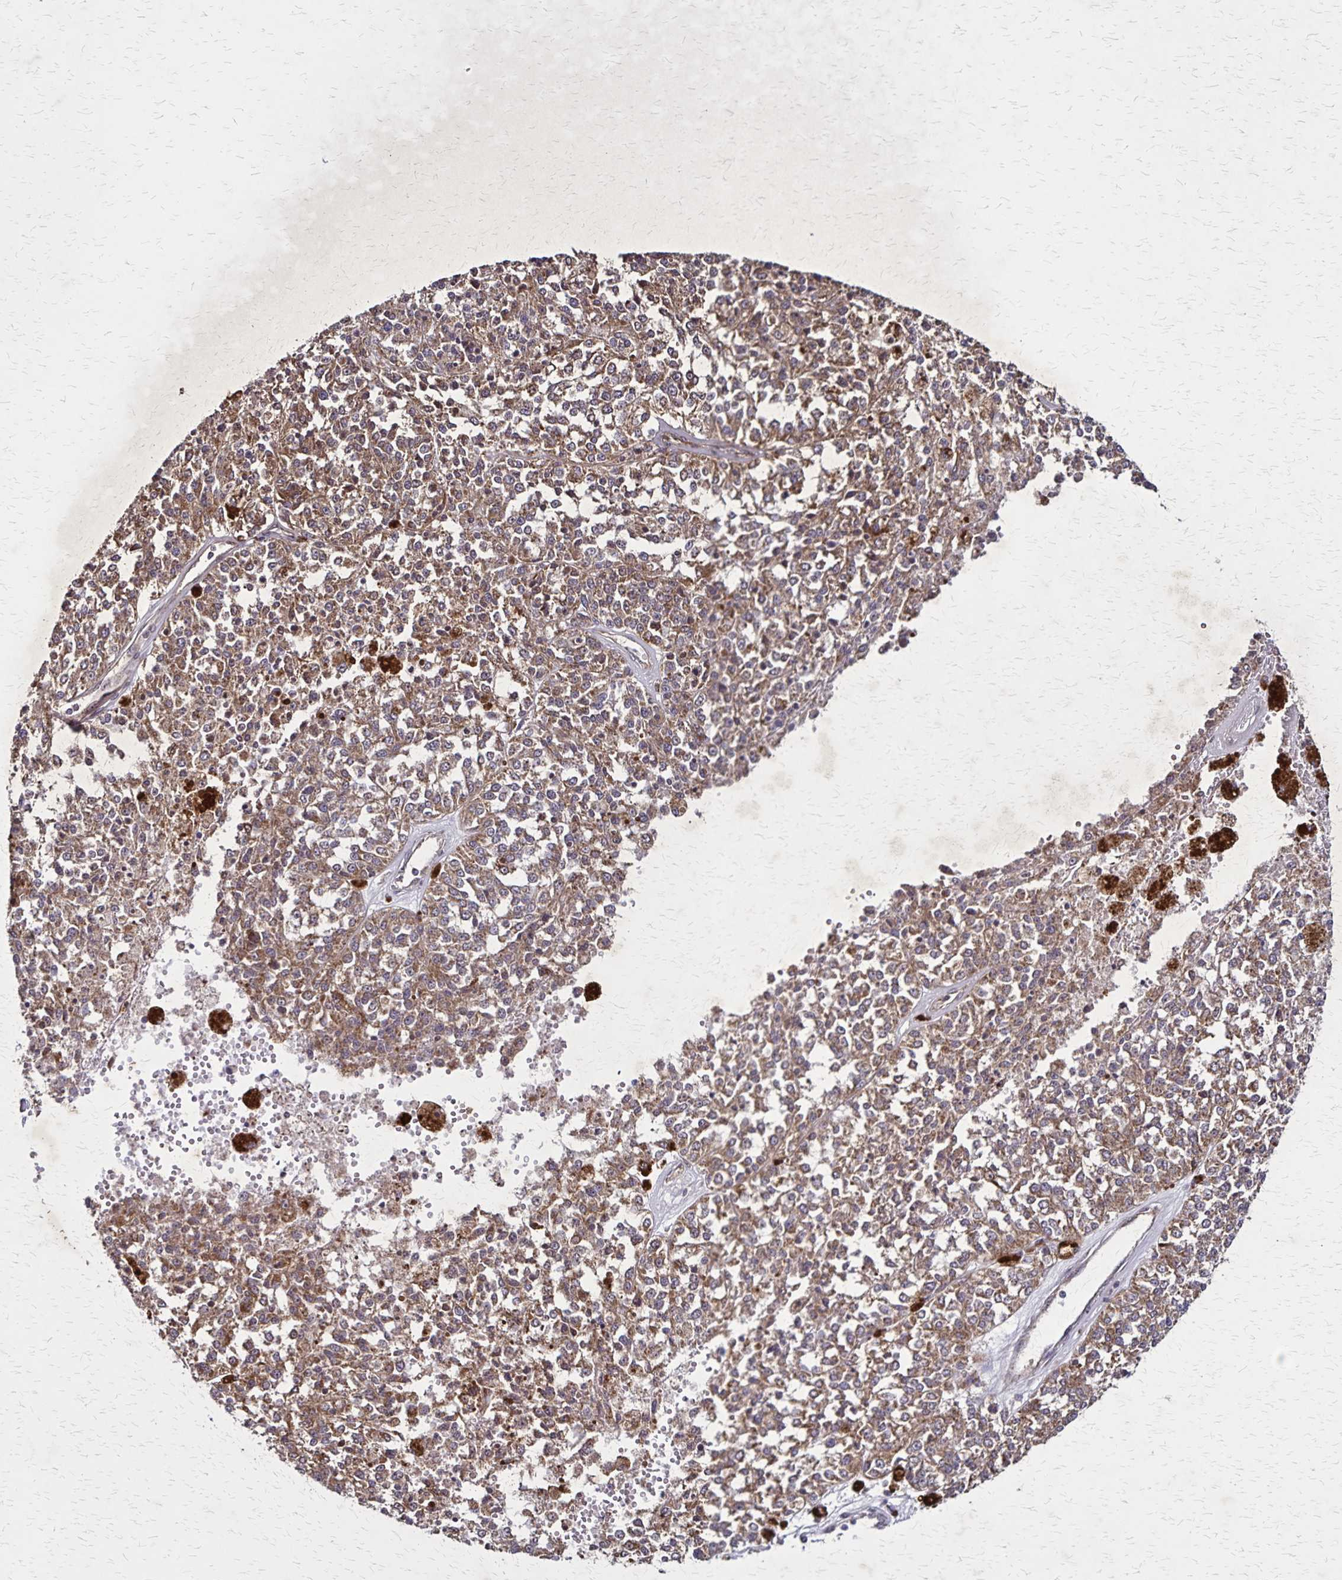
{"staining": {"intensity": "moderate", "quantity": ">75%", "location": "cytoplasmic/membranous"}, "tissue": "melanoma", "cell_type": "Tumor cells", "image_type": "cancer", "snomed": [{"axis": "morphology", "description": "Malignant melanoma, Metastatic site"}, {"axis": "topography", "description": "Lymph node"}], "caption": "This image shows immunohistochemistry staining of human melanoma, with medium moderate cytoplasmic/membranous positivity in about >75% of tumor cells.", "gene": "NFS1", "patient": {"sex": "female", "age": 64}}